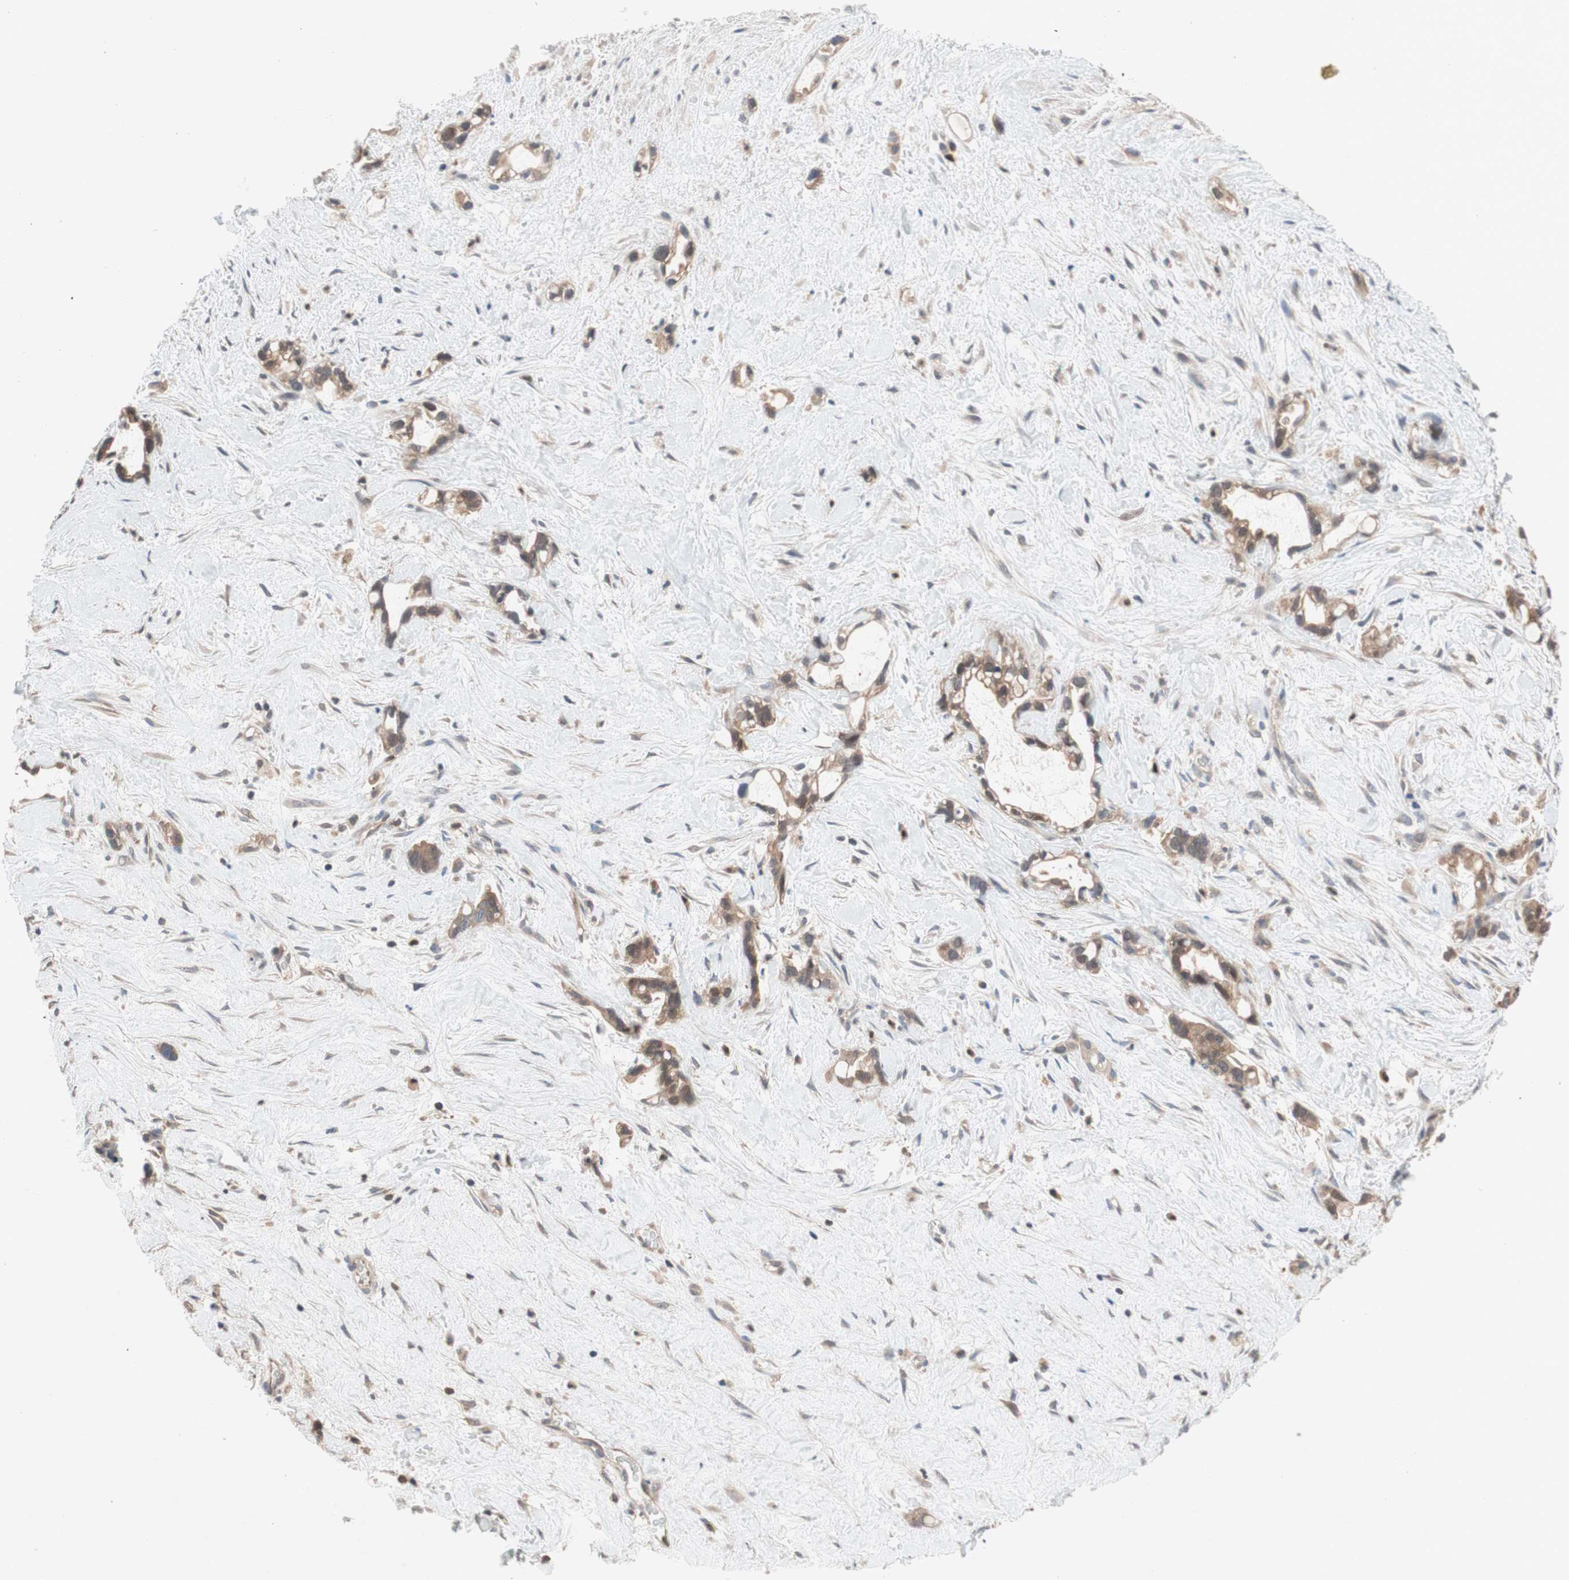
{"staining": {"intensity": "weak", "quantity": ">75%", "location": "cytoplasmic/membranous"}, "tissue": "liver cancer", "cell_type": "Tumor cells", "image_type": "cancer", "snomed": [{"axis": "morphology", "description": "Cholangiocarcinoma"}, {"axis": "topography", "description": "Liver"}], "caption": "Immunohistochemistry of liver cancer (cholangiocarcinoma) reveals low levels of weak cytoplasmic/membranous staining in approximately >75% of tumor cells.", "gene": "GALT", "patient": {"sex": "female", "age": 65}}